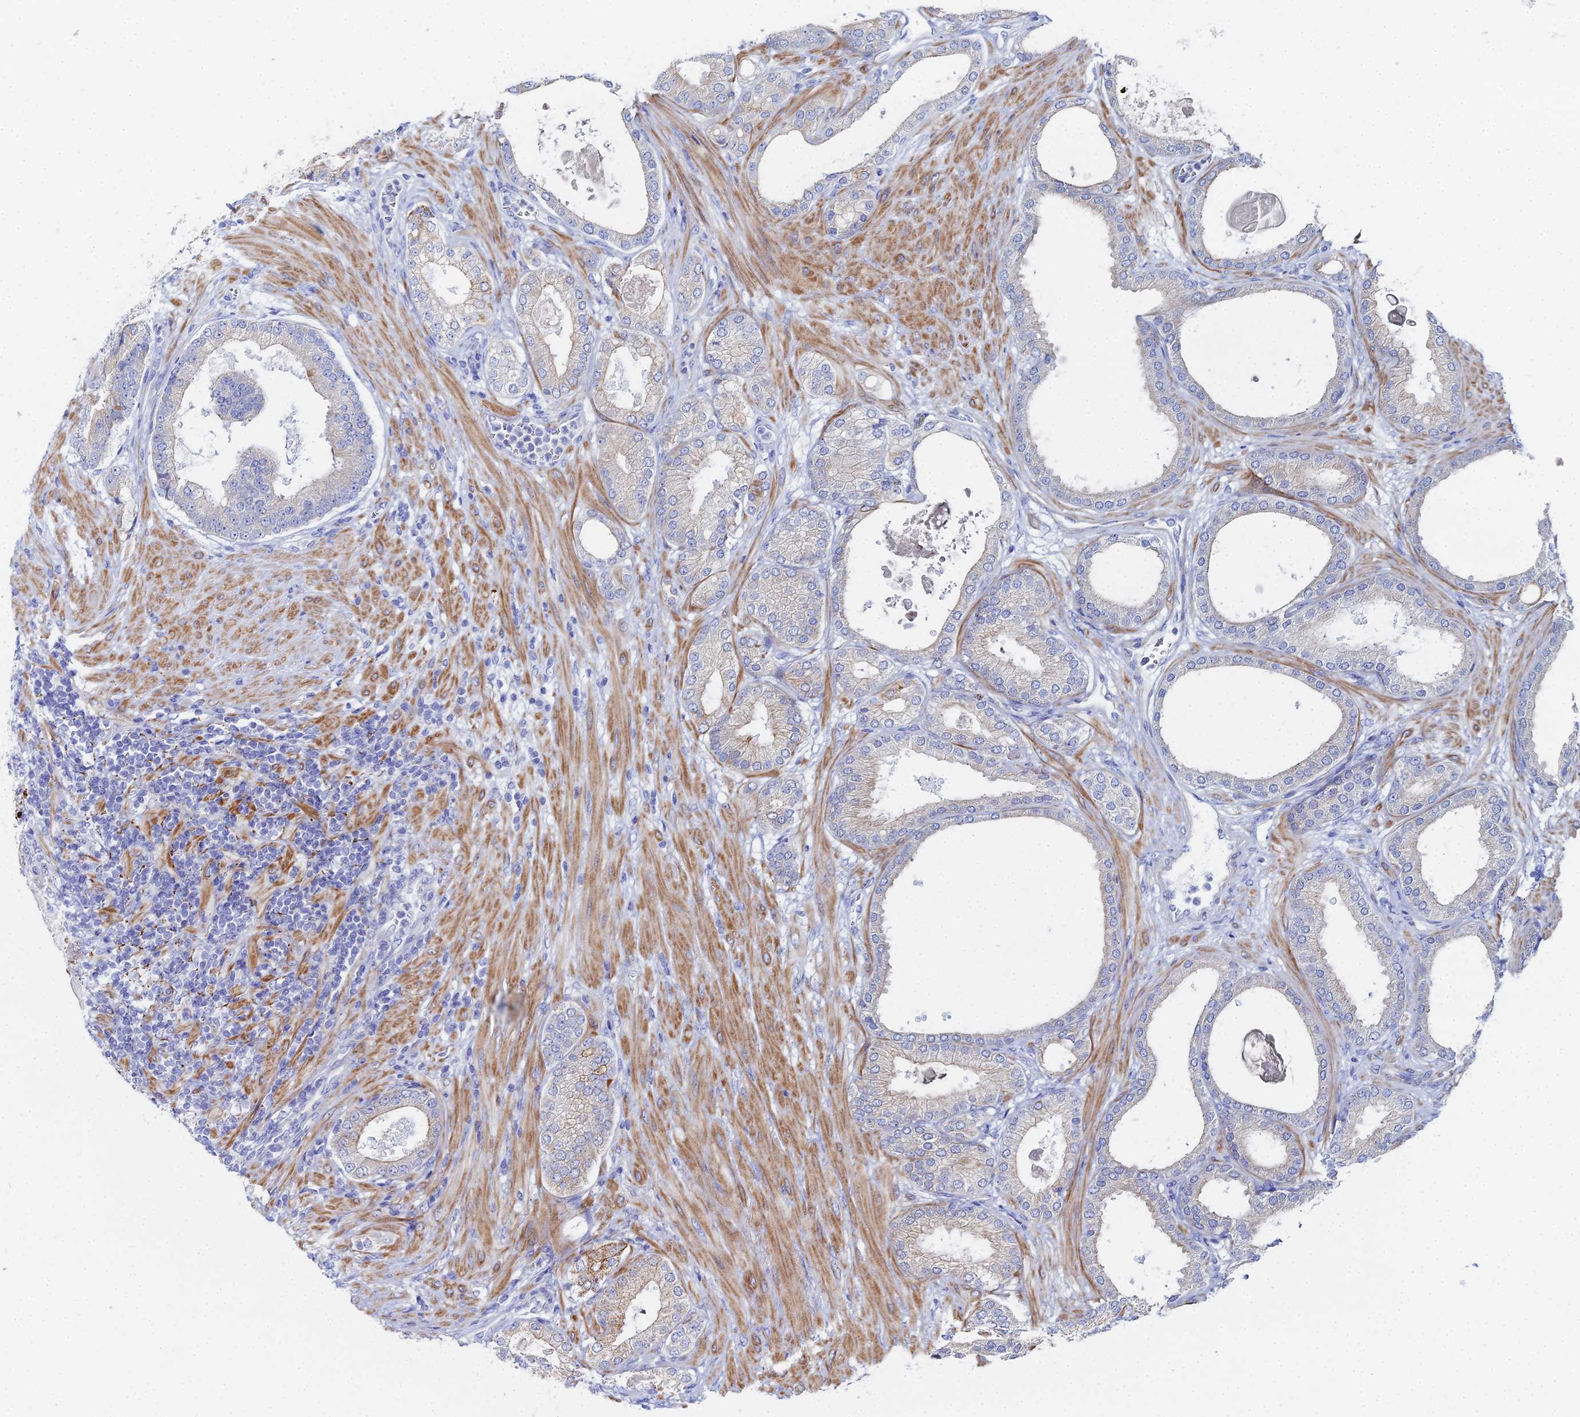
{"staining": {"intensity": "weak", "quantity": "<25%", "location": "cytoplasmic/membranous"}, "tissue": "prostate cancer", "cell_type": "Tumor cells", "image_type": "cancer", "snomed": [{"axis": "morphology", "description": "Adenocarcinoma, Low grade"}, {"axis": "topography", "description": "Prostate"}], "caption": "Image shows no significant protein positivity in tumor cells of prostate cancer (low-grade adenocarcinoma).", "gene": "DHX34", "patient": {"sex": "male", "age": 59}}